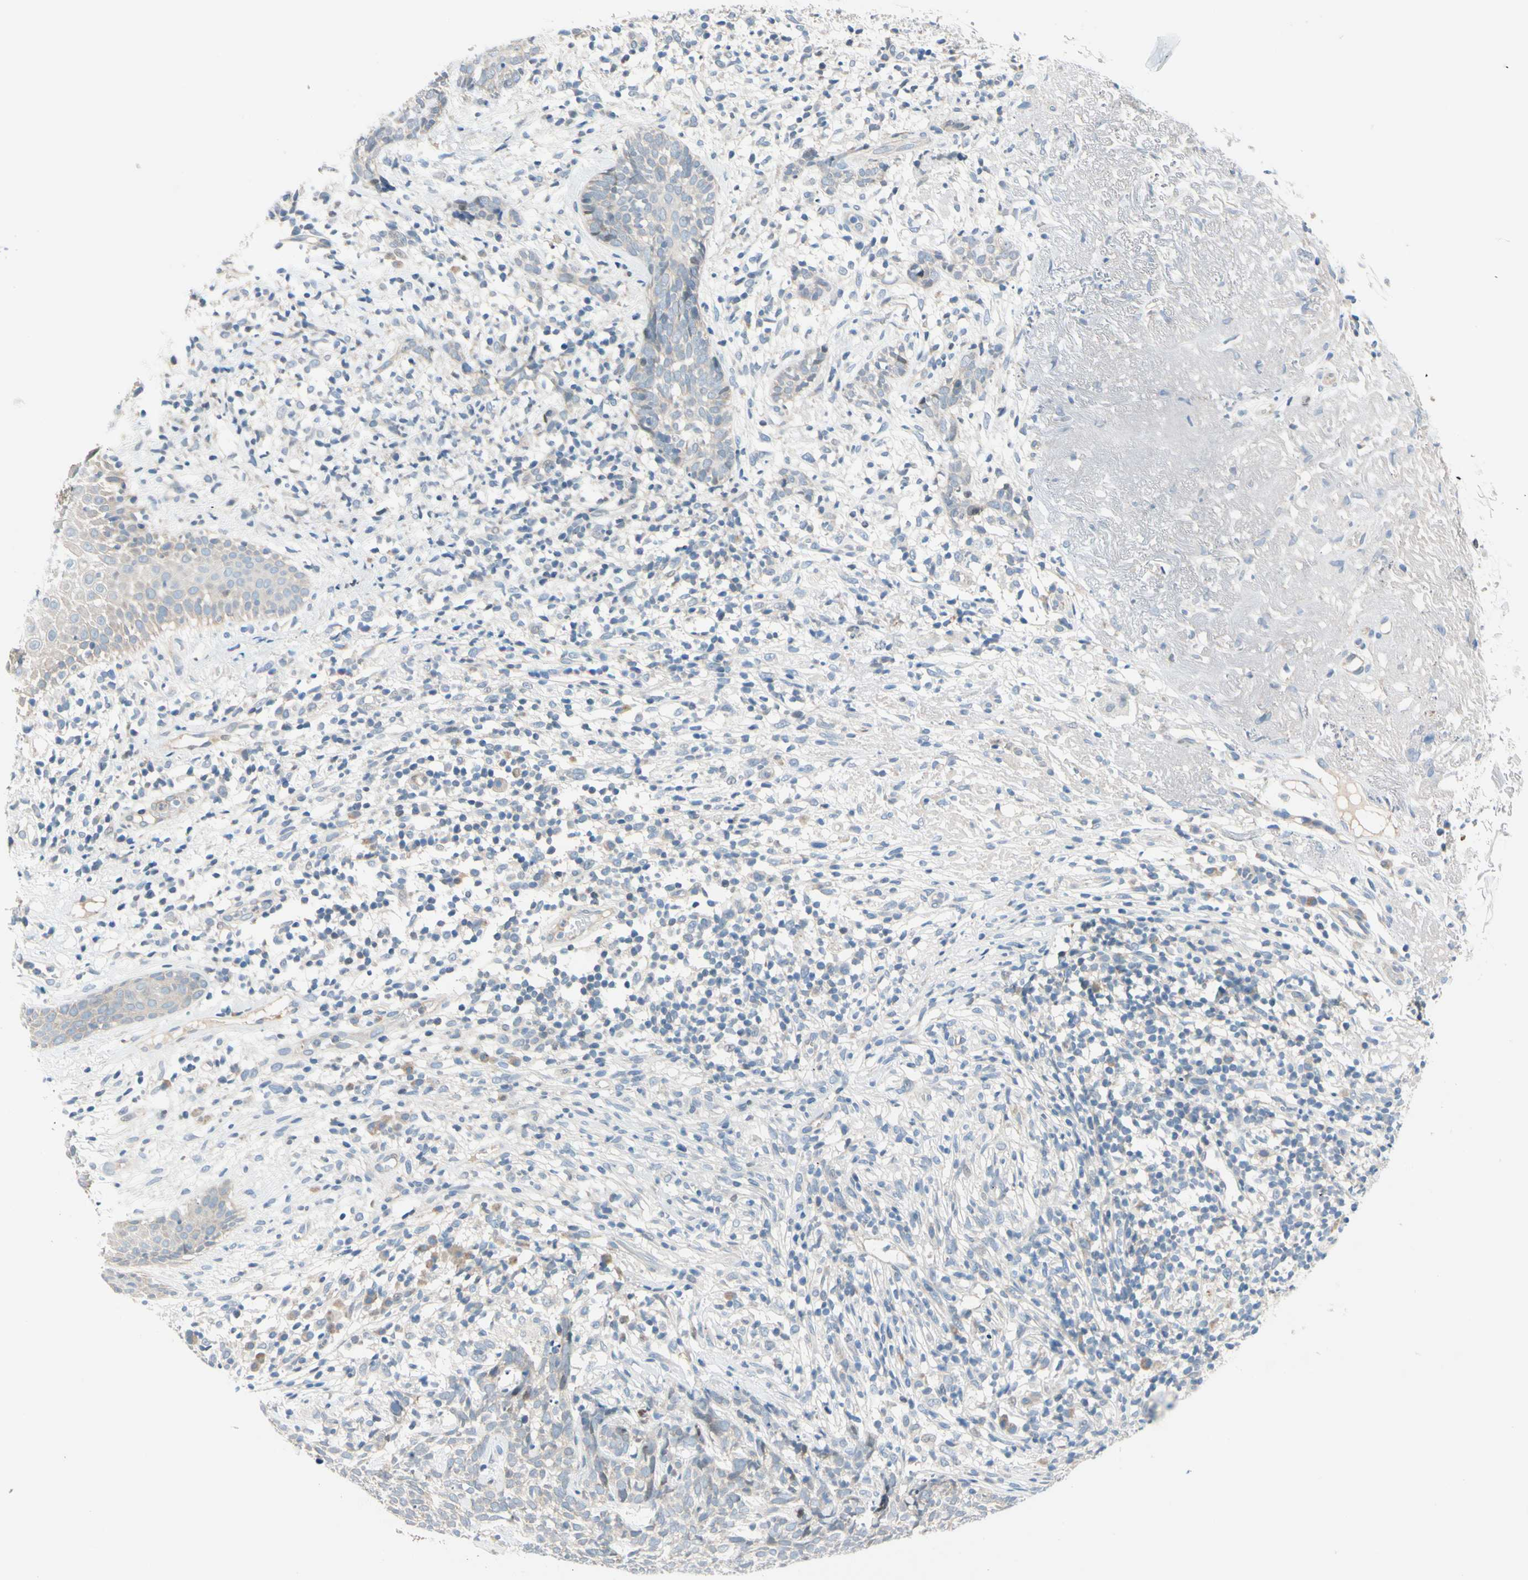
{"staining": {"intensity": "negative", "quantity": "none", "location": "none"}, "tissue": "skin cancer", "cell_type": "Tumor cells", "image_type": "cancer", "snomed": [{"axis": "morphology", "description": "Basal cell carcinoma"}, {"axis": "topography", "description": "Skin"}], "caption": "Immunohistochemistry (IHC) of skin cancer (basal cell carcinoma) exhibits no positivity in tumor cells.", "gene": "CFAP36", "patient": {"sex": "female", "age": 84}}